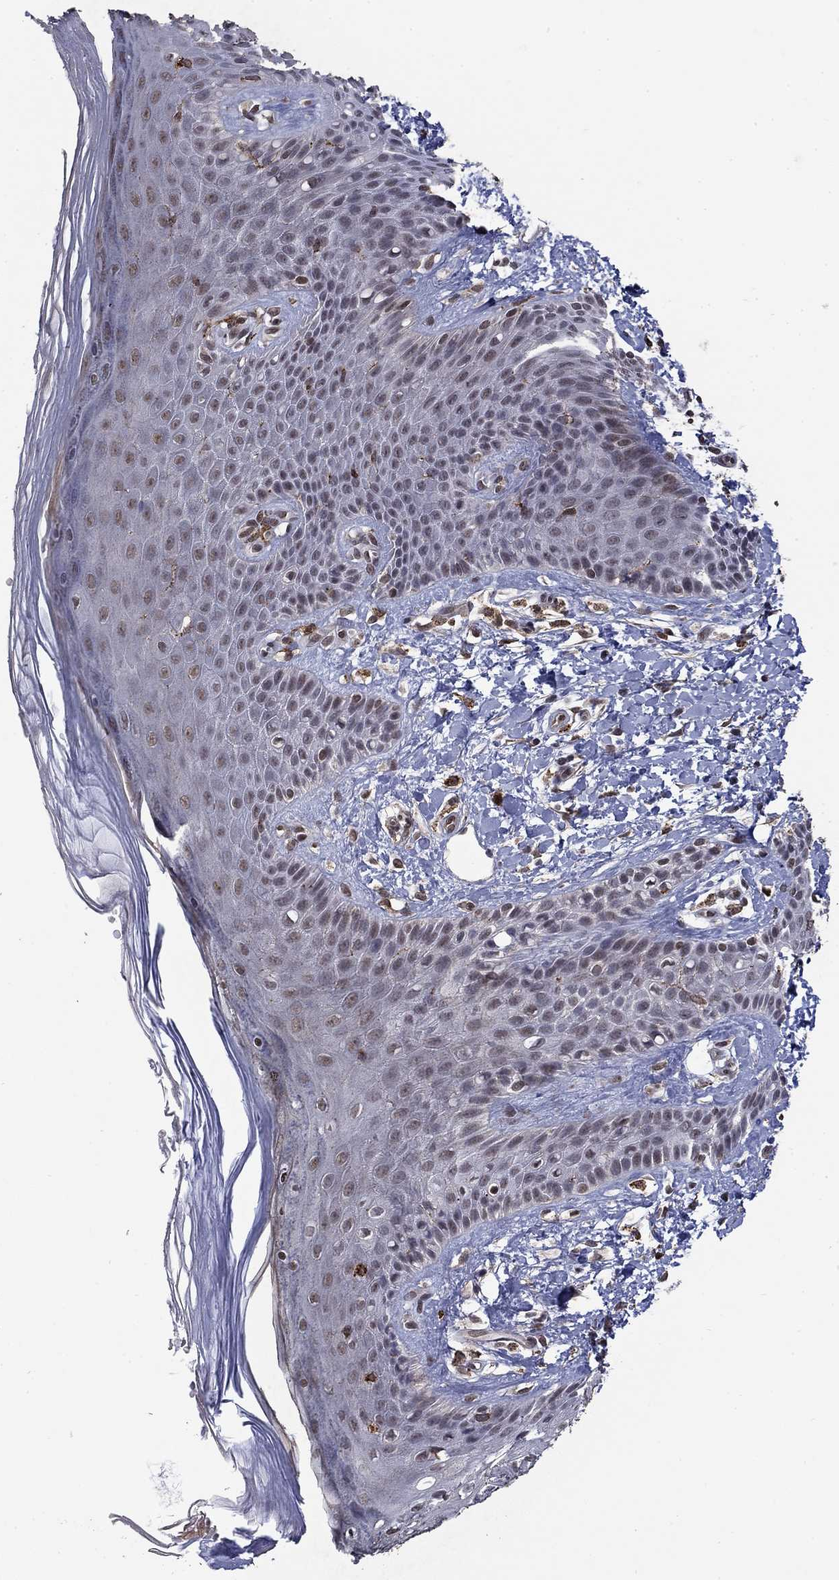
{"staining": {"intensity": "weak", "quantity": "<25%", "location": "nuclear"}, "tissue": "skin", "cell_type": "Epidermal cells", "image_type": "normal", "snomed": [{"axis": "morphology", "description": "Normal tissue, NOS"}, {"axis": "topography", "description": "Anal"}], "caption": "The histopathology image demonstrates no significant positivity in epidermal cells of skin.", "gene": "GRIA3", "patient": {"sex": "male", "age": 36}}